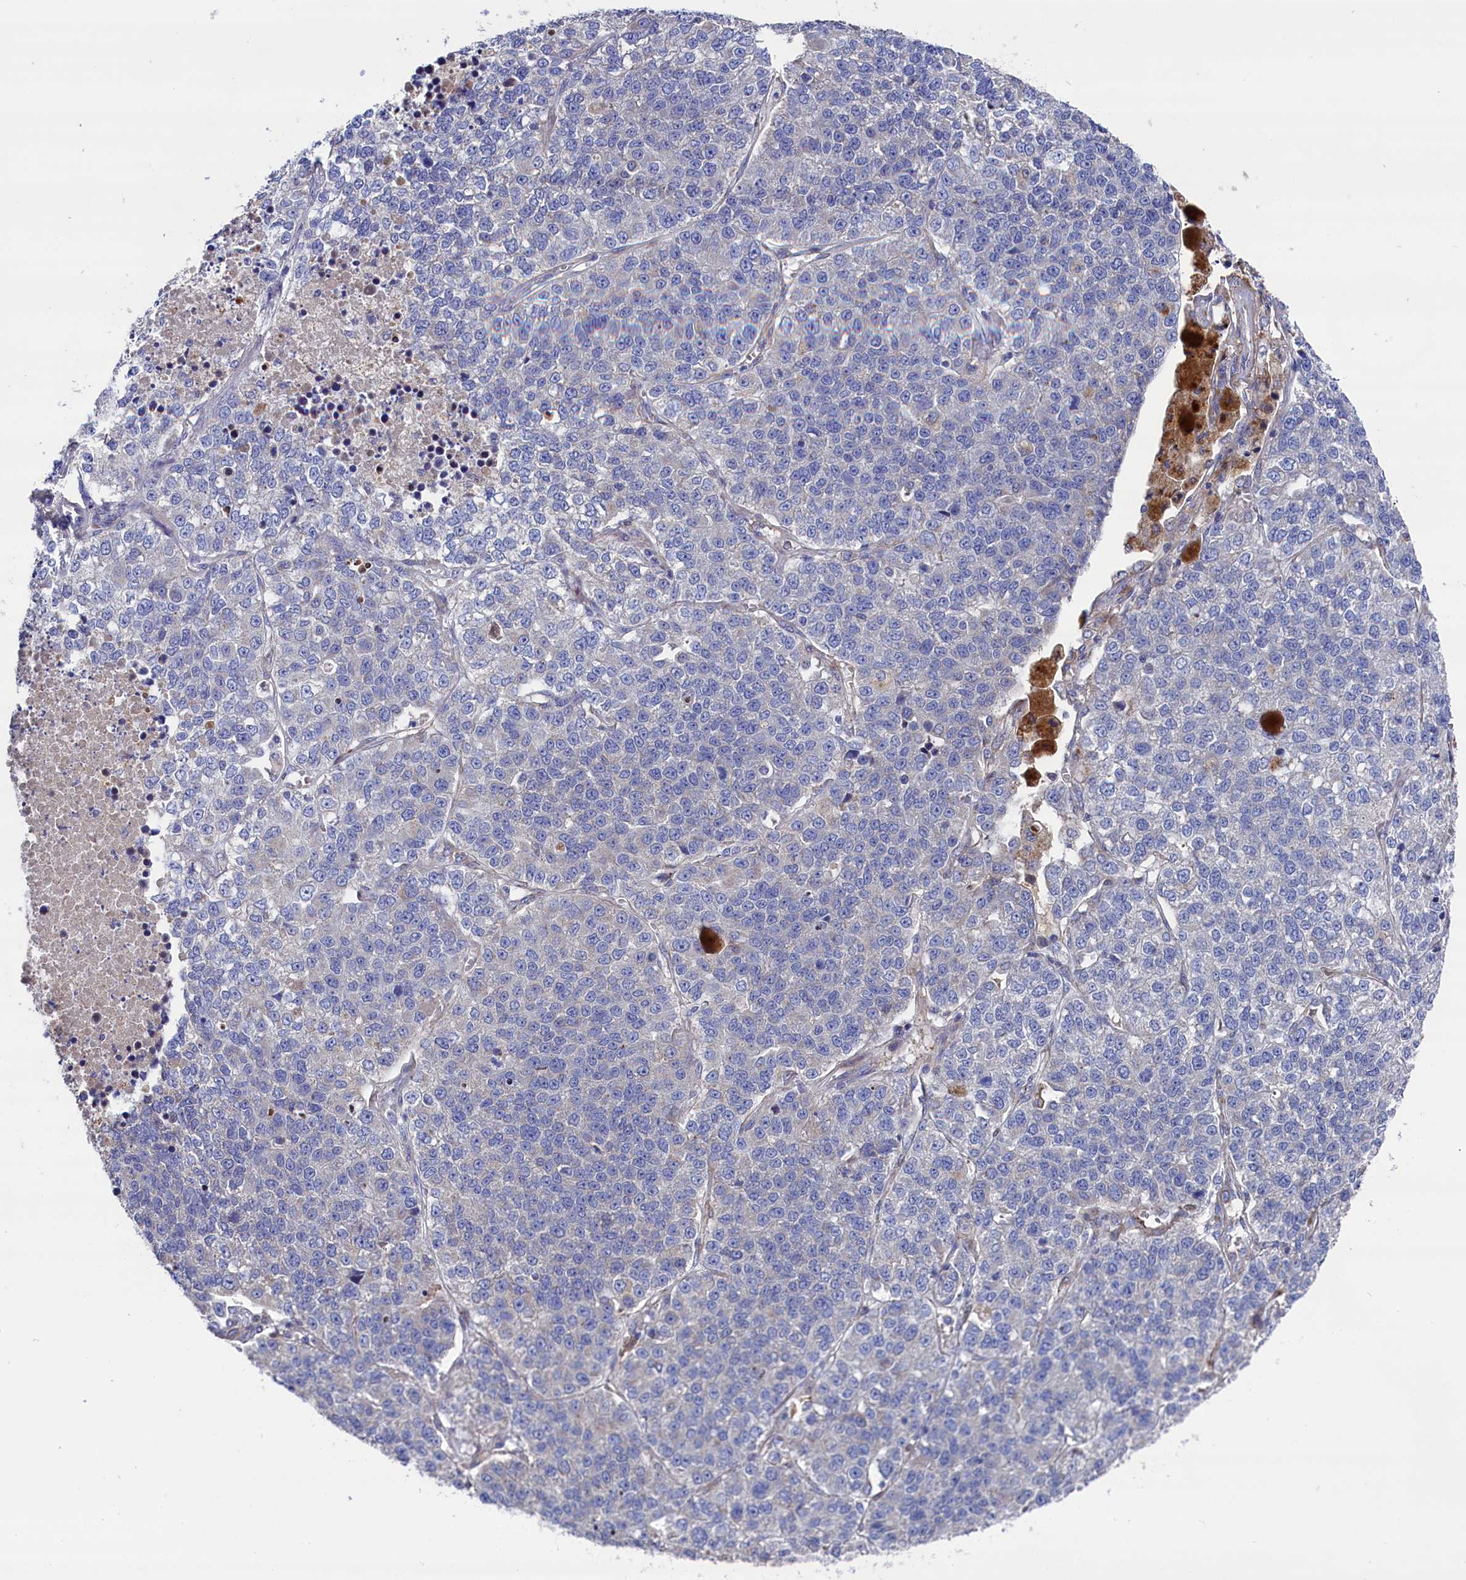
{"staining": {"intensity": "negative", "quantity": "none", "location": "none"}, "tissue": "lung cancer", "cell_type": "Tumor cells", "image_type": "cancer", "snomed": [{"axis": "morphology", "description": "Adenocarcinoma, NOS"}, {"axis": "topography", "description": "Lung"}], "caption": "IHC micrograph of human lung cancer stained for a protein (brown), which shows no positivity in tumor cells.", "gene": "GPR108", "patient": {"sex": "male", "age": 49}}